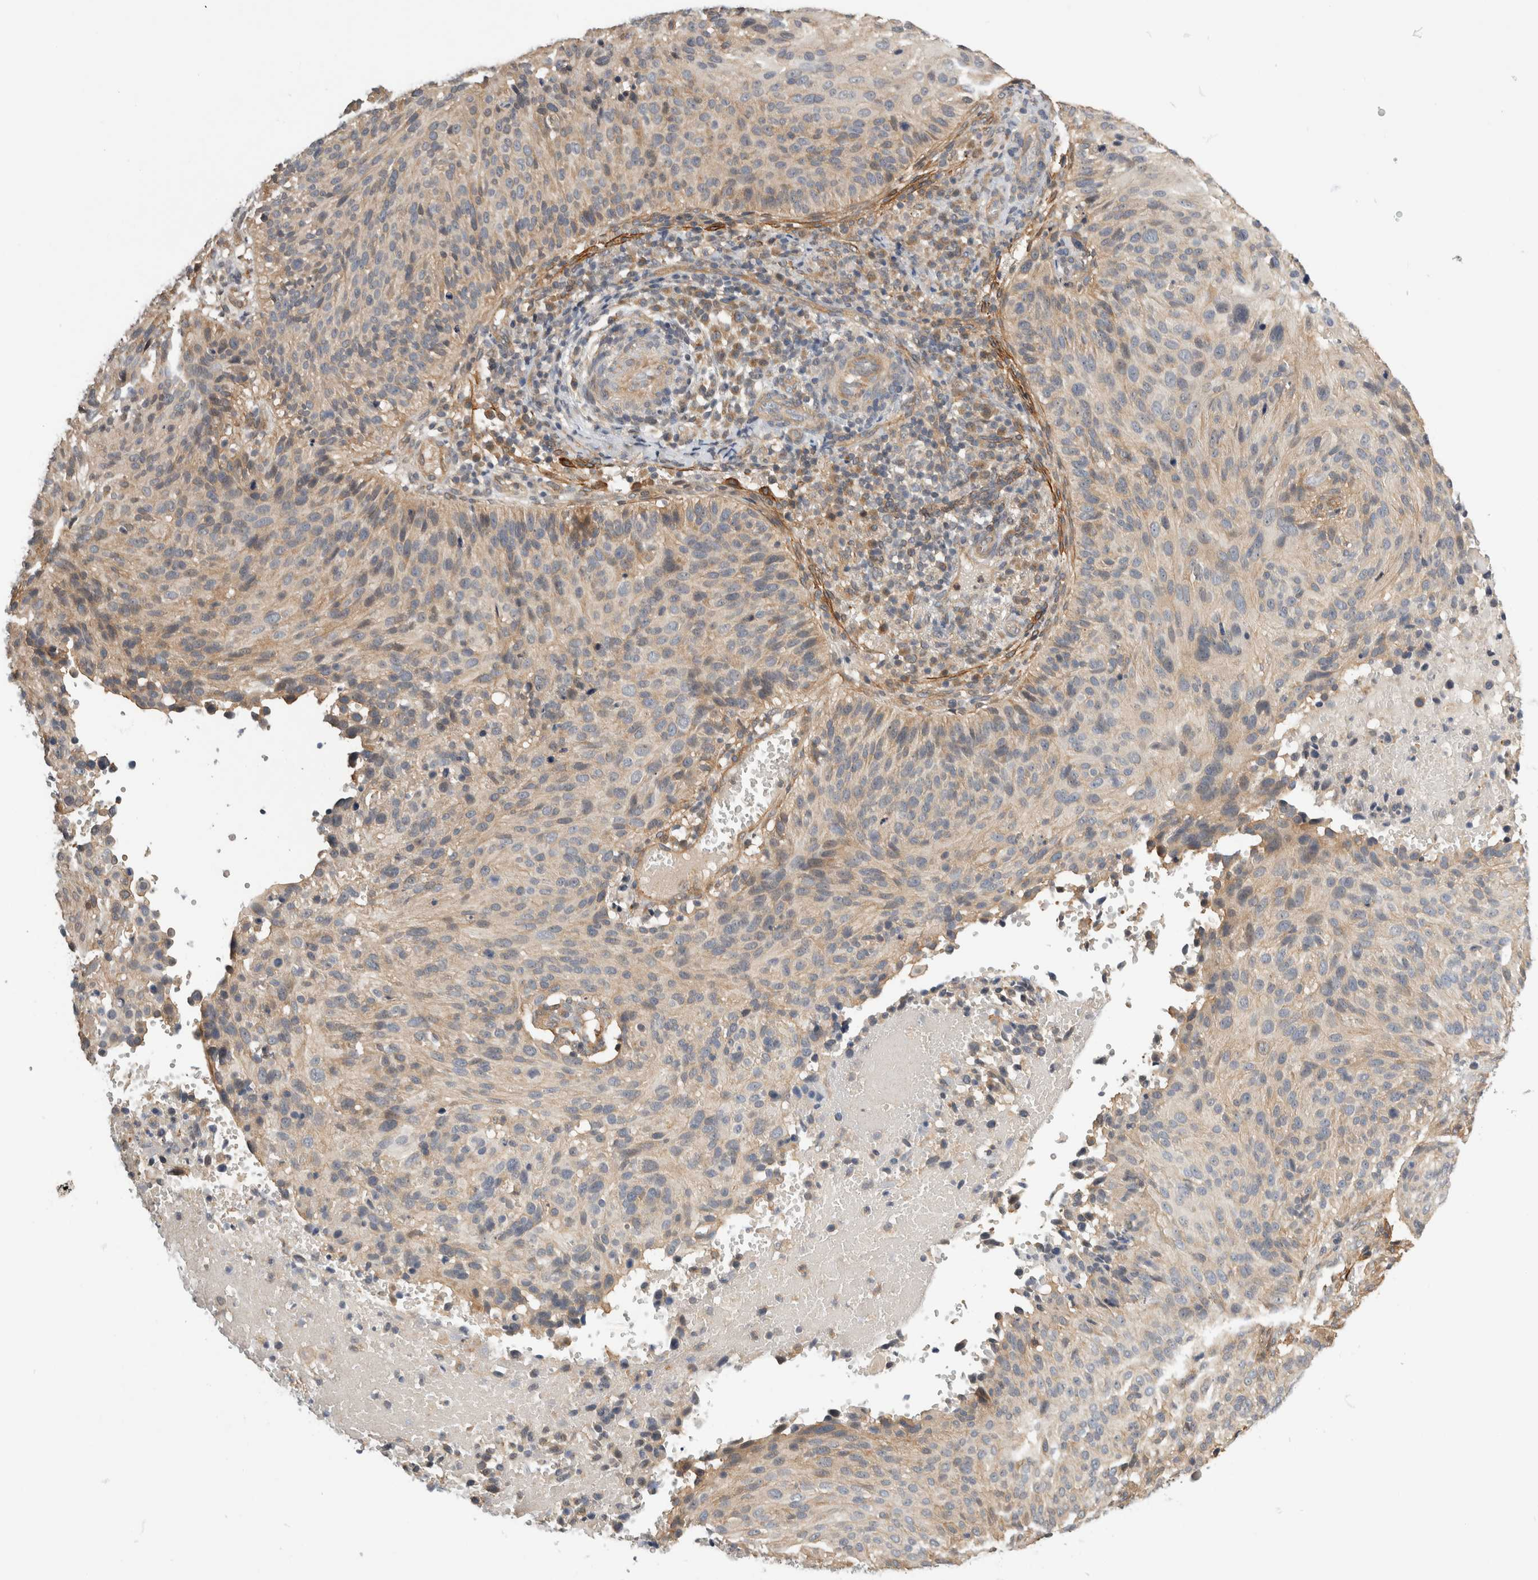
{"staining": {"intensity": "weak", "quantity": "<25%", "location": "cytoplasmic/membranous"}, "tissue": "cervical cancer", "cell_type": "Tumor cells", "image_type": "cancer", "snomed": [{"axis": "morphology", "description": "Squamous cell carcinoma, NOS"}, {"axis": "topography", "description": "Cervix"}], "caption": "This is an immunohistochemistry (IHC) photomicrograph of squamous cell carcinoma (cervical). There is no staining in tumor cells.", "gene": "PGM1", "patient": {"sex": "female", "age": 74}}